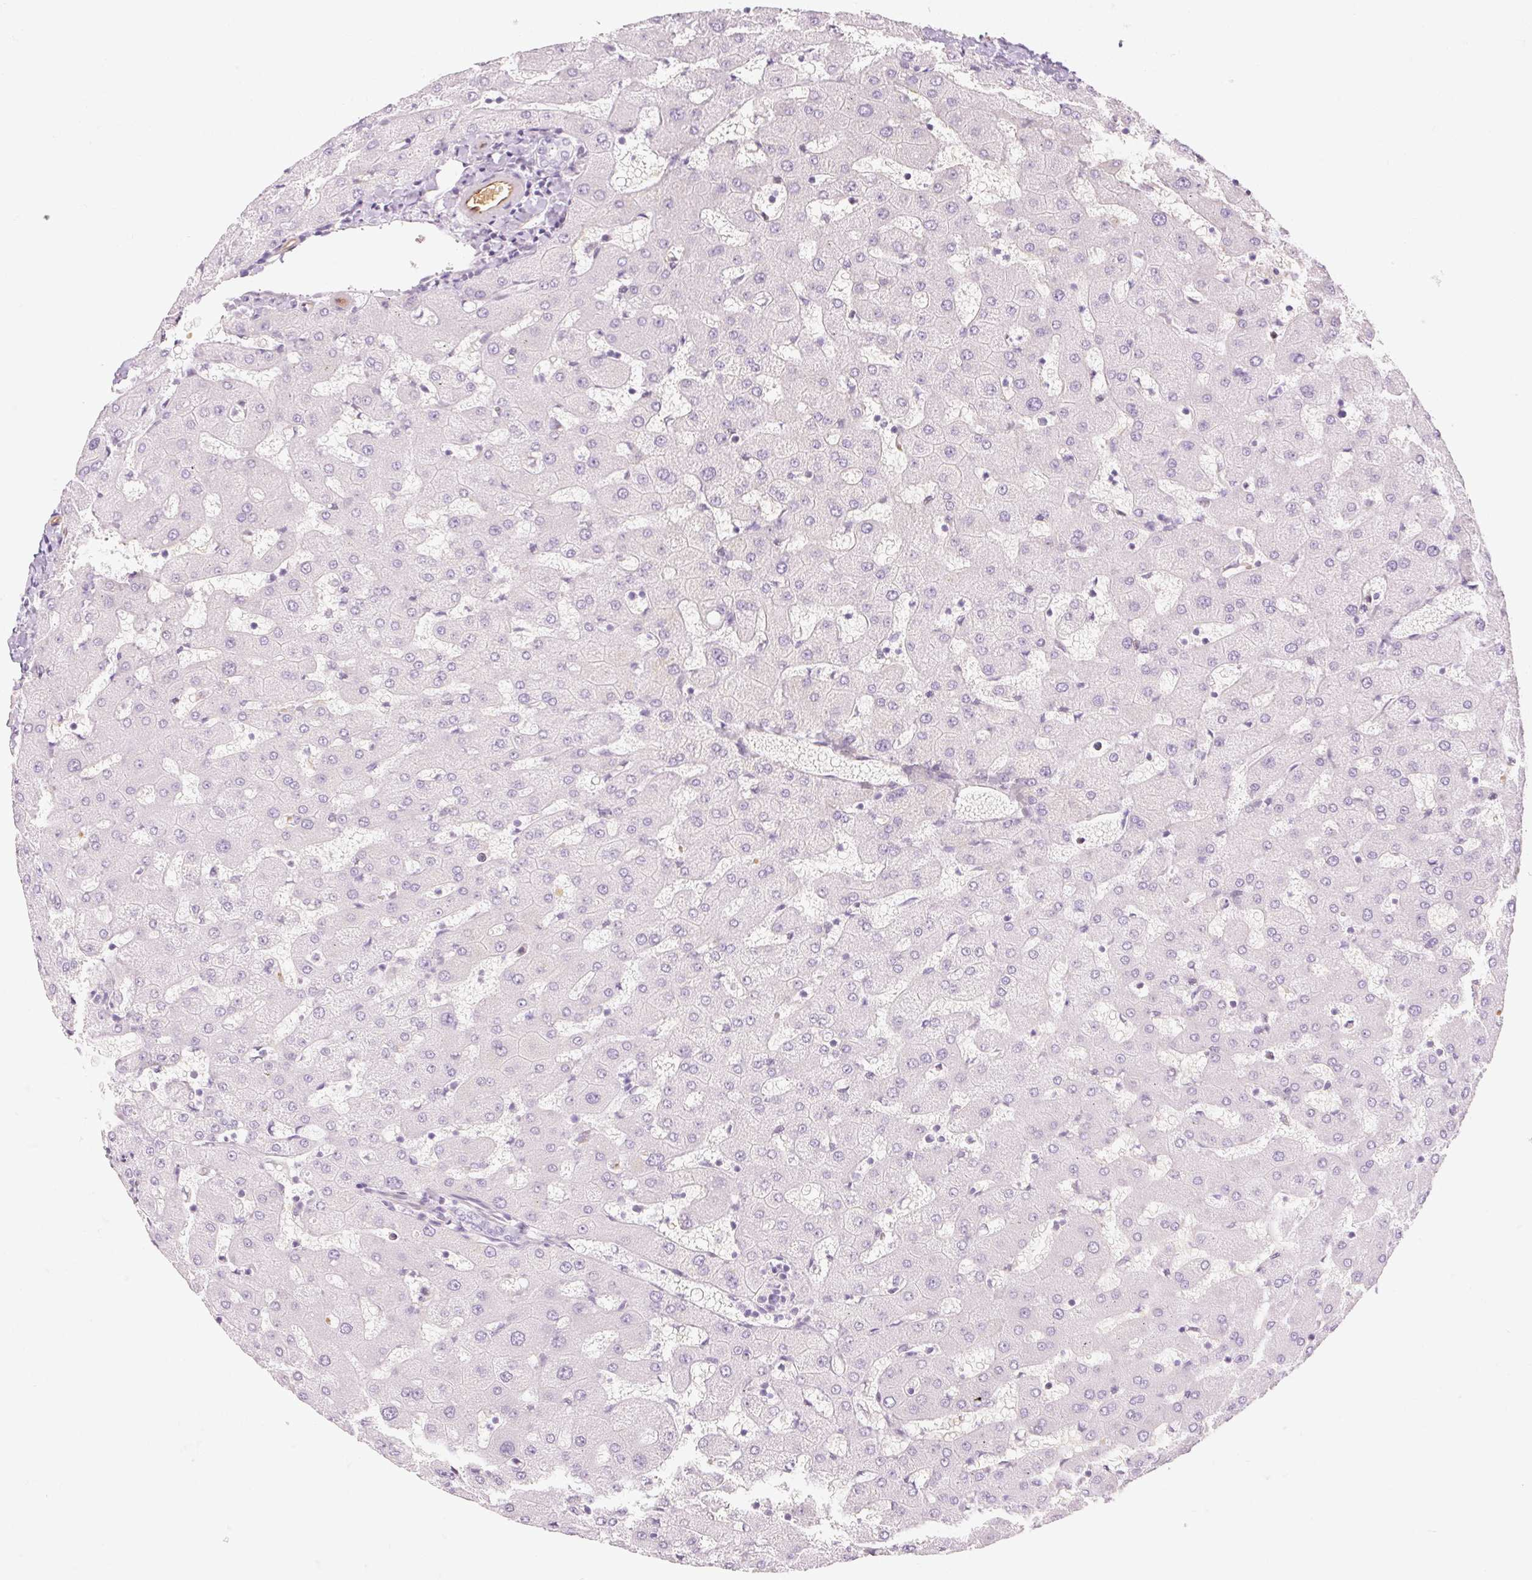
{"staining": {"intensity": "negative", "quantity": "none", "location": "none"}, "tissue": "liver", "cell_type": "Cholangiocytes", "image_type": "normal", "snomed": [{"axis": "morphology", "description": "Normal tissue, NOS"}, {"axis": "topography", "description": "Liver"}], "caption": "This histopathology image is of benign liver stained with IHC to label a protein in brown with the nuclei are counter-stained blue. There is no staining in cholangiocytes. (Immunohistochemistry (ihc), brightfield microscopy, high magnification).", "gene": "TAF1L", "patient": {"sex": "female", "age": 63}}